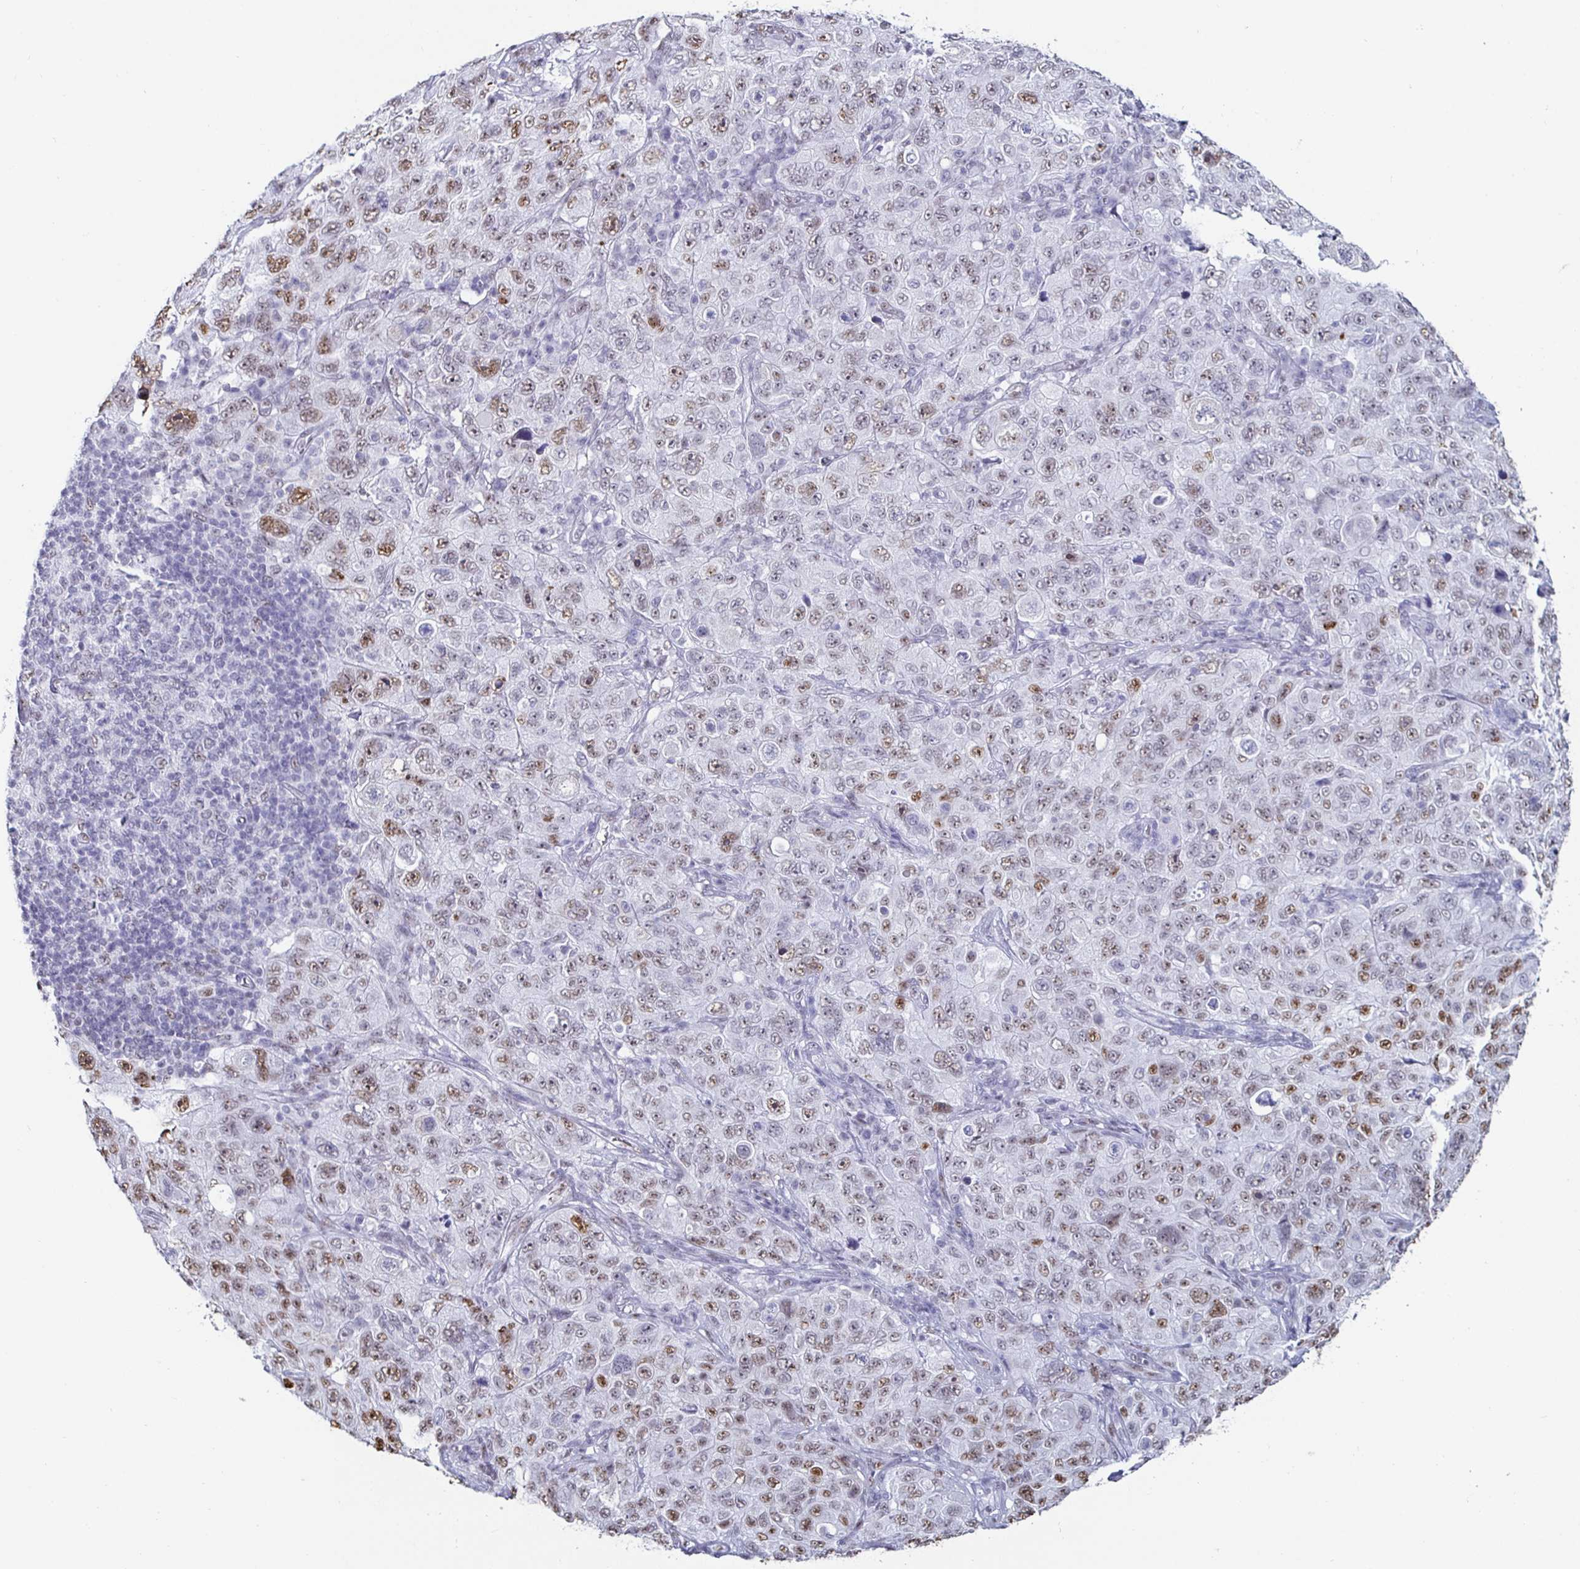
{"staining": {"intensity": "moderate", "quantity": "25%-75%", "location": "nuclear"}, "tissue": "pancreatic cancer", "cell_type": "Tumor cells", "image_type": "cancer", "snomed": [{"axis": "morphology", "description": "Adenocarcinoma, NOS"}, {"axis": "topography", "description": "Pancreas"}], "caption": "Tumor cells show moderate nuclear positivity in approximately 25%-75% of cells in pancreatic cancer (adenocarcinoma).", "gene": "DDX39B", "patient": {"sex": "male", "age": 68}}